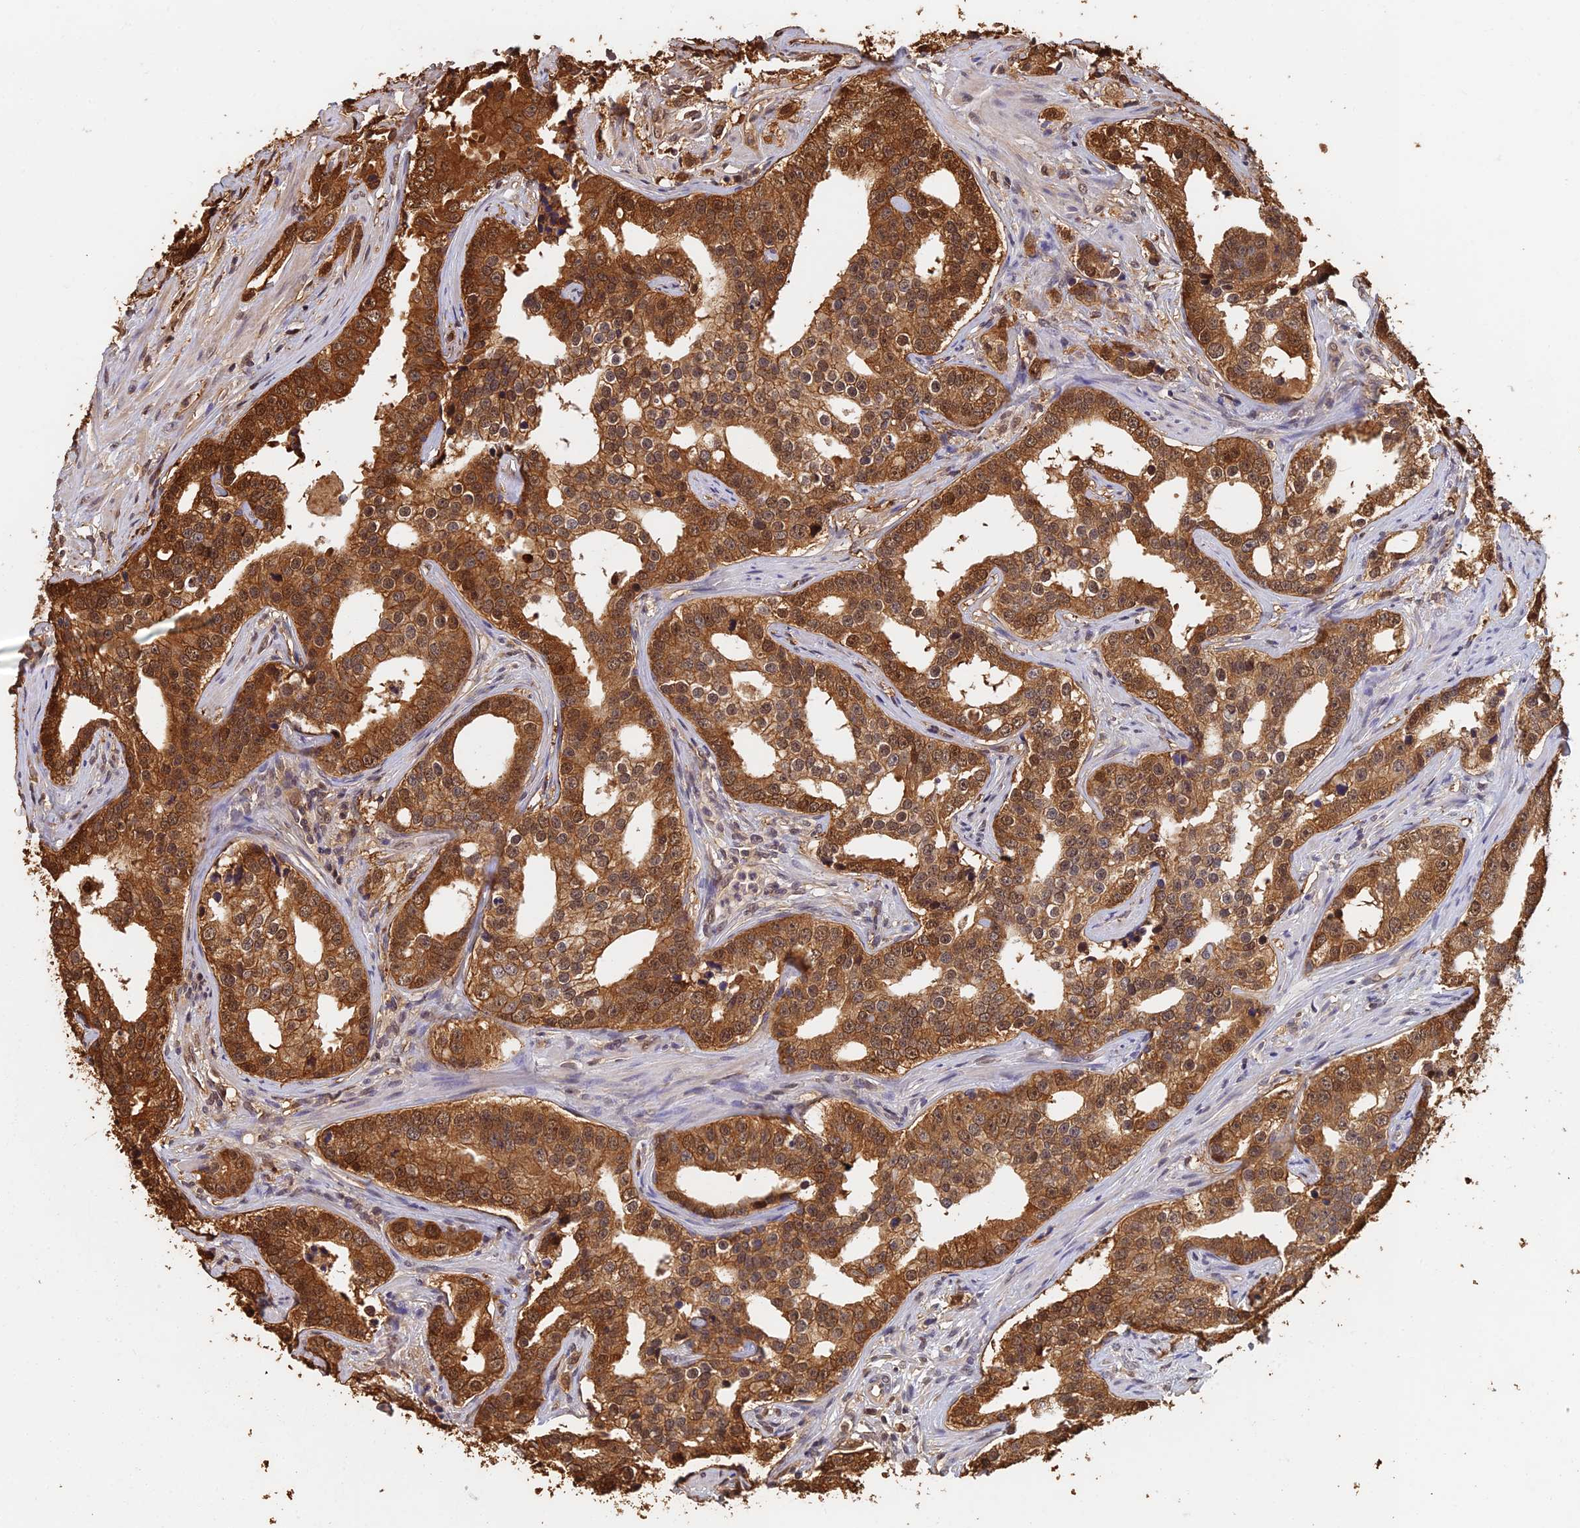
{"staining": {"intensity": "strong", "quantity": ">75%", "location": "cytoplasmic/membranous"}, "tissue": "prostate cancer", "cell_type": "Tumor cells", "image_type": "cancer", "snomed": [{"axis": "morphology", "description": "Adenocarcinoma, High grade"}, {"axis": "topography", "description": "Prostate"}], "caption": "Prostate cancer was stained to show a protein in brown. There is high levels of strong cytoplasmic/membranous positivity in about >75% of tumor cells.", "gene": "LRRN3", "patient": {"sex": "male", "age": 62}}